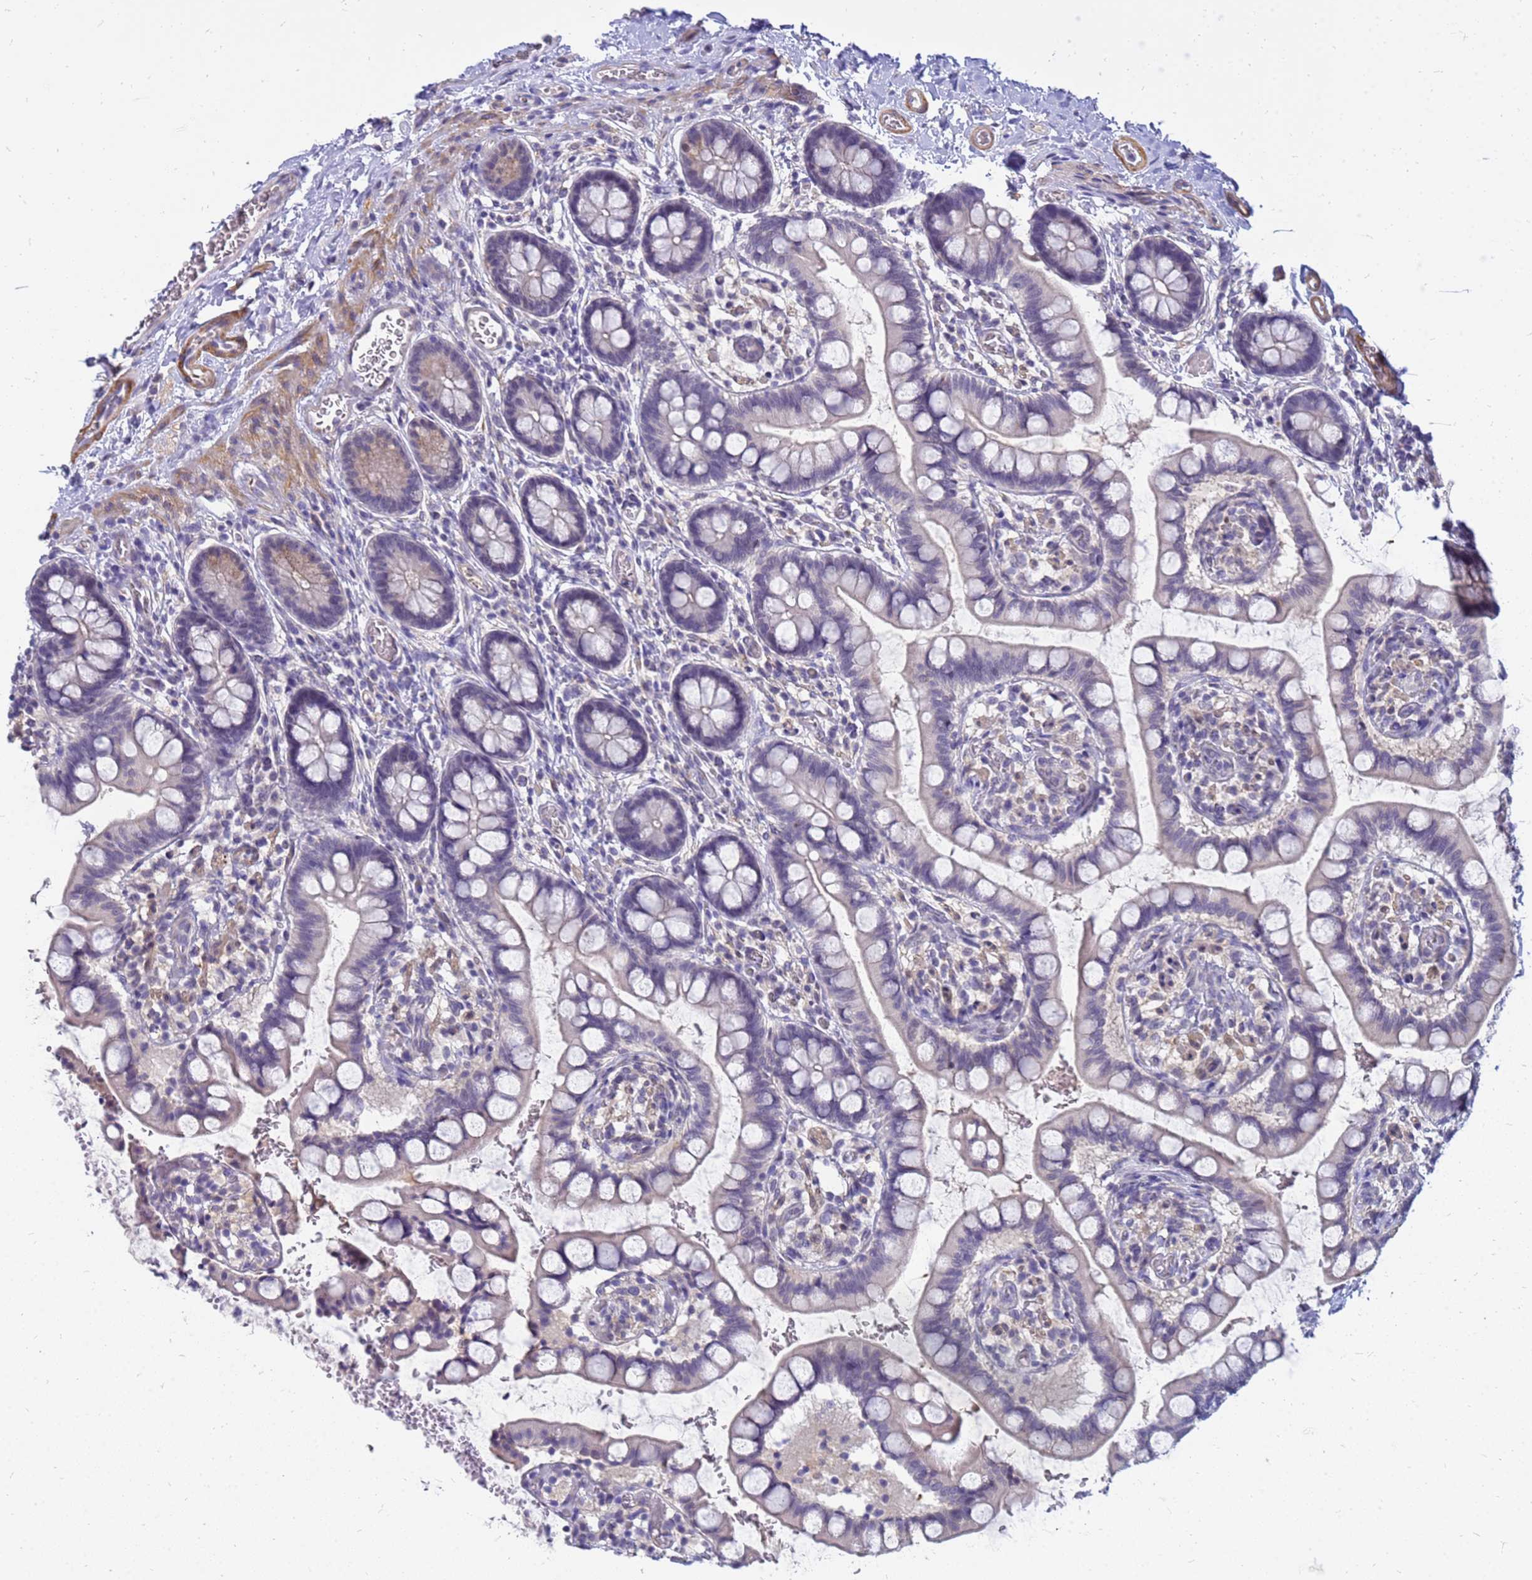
{"staining": {"intensity": "negative", "quantity": "none", "location": "none"}, "tissue": "small intestine", "cell_type": "Glandular cells", "image_type": "normal", "snomed": [{"axis": "morphology", "description": "Normal tissue, NOS"}, {"axis": "topography", "description": "Small intestine"}], "caption": "This is an immunohistochemistry (IHC) histopathology image of benign small intestine. There is no expression in glandular cells.", "gene": "SRGAP3", "patient": {"sex": "male", "age": 52}}